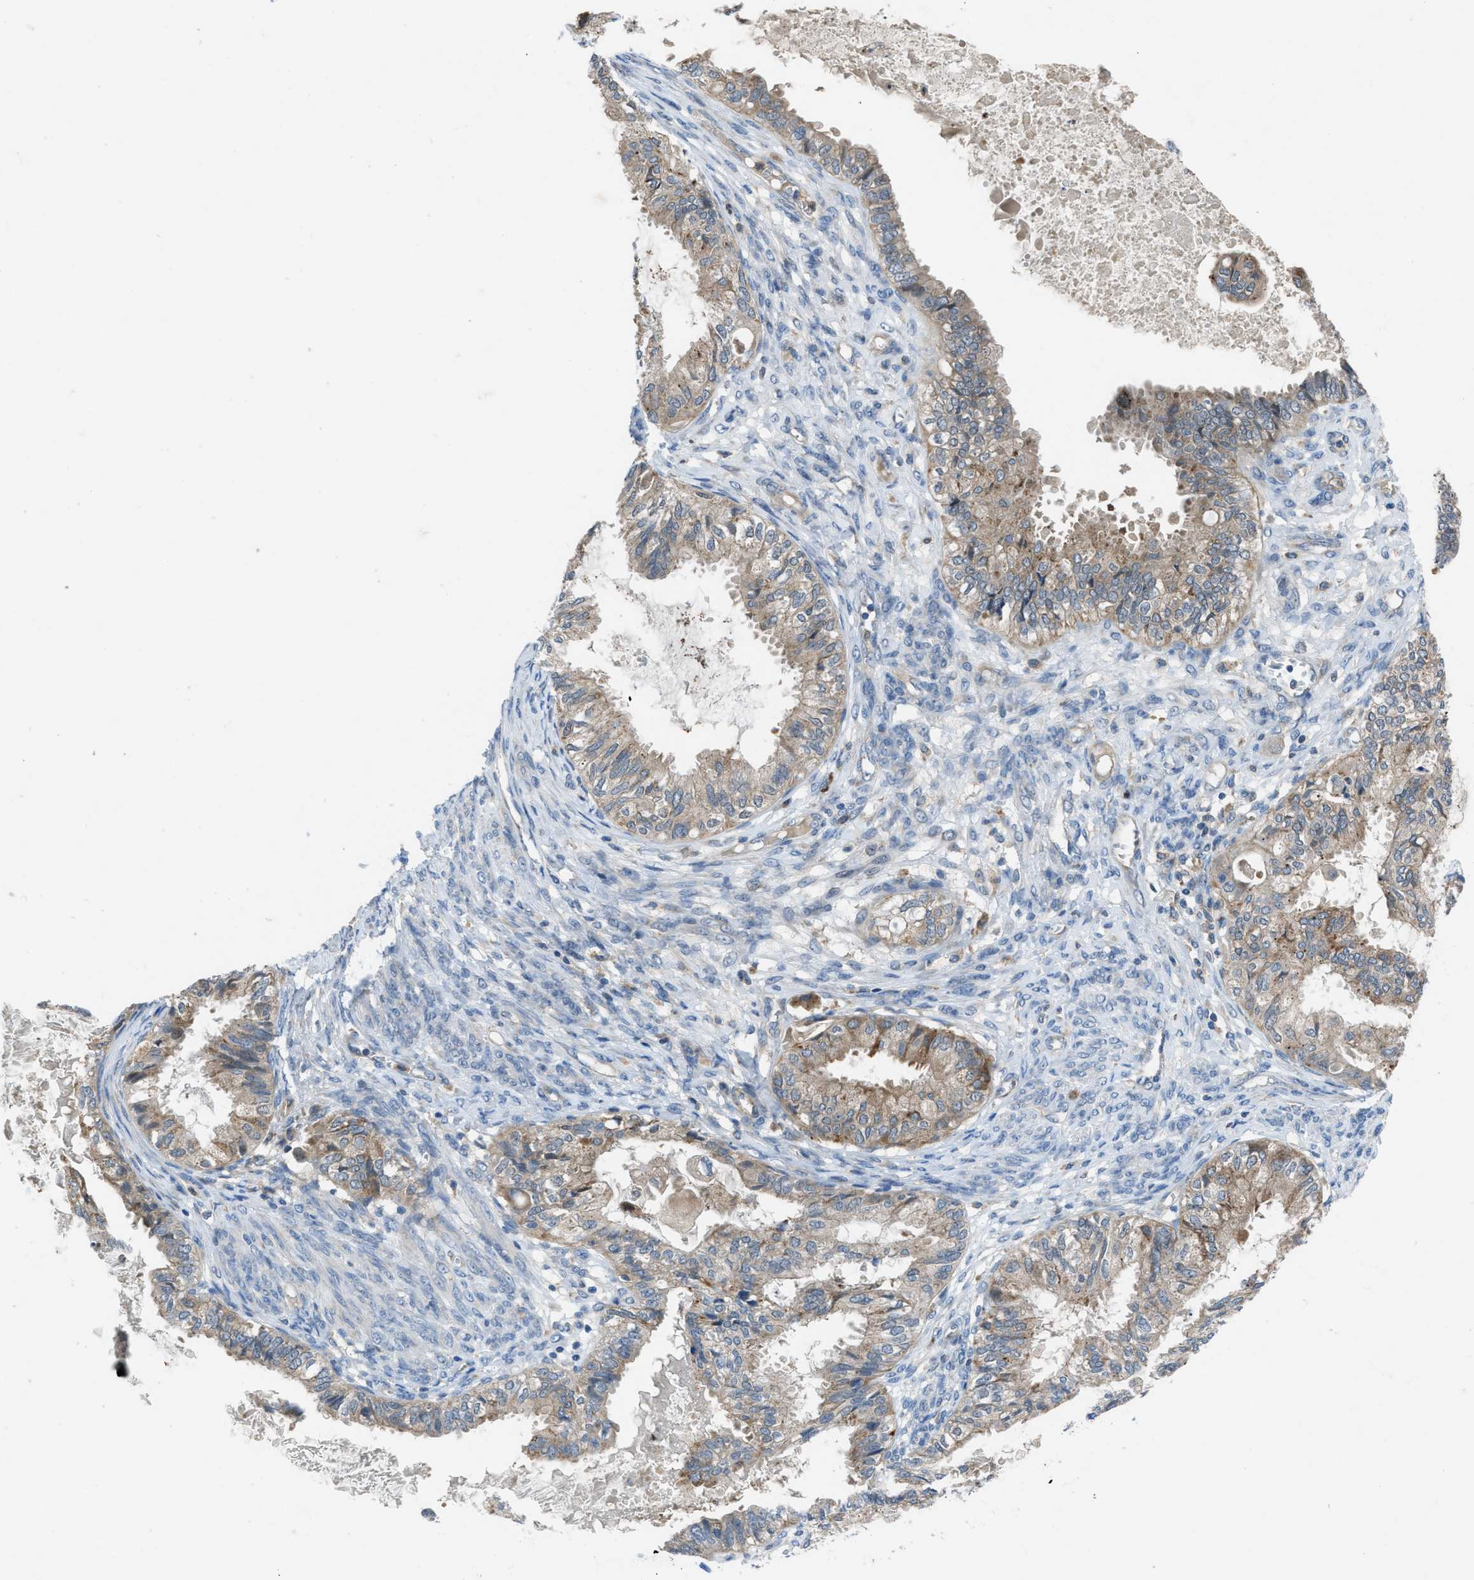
{"staining": {"intensity": "weak", "quantity": ">75%", "location": "cytoplasmic/membranous"}, "tissue": "cervical cancer", "cell_type": "Tumor cells", "image_type": "cancer", "snomed": [{"axis": "morphology", "description": "Normal tissue, NOS"}, {"axis": "morphology", "description": "Adenocarcinoma, NOS"}, {"axis": "topography", "description": "Cervix"}, {"axis": "topography", "description": "Endometrium"}], "caption": "Immunohistochemistry of cervical cancer shows low levels of weak cytoplasmic/membranous staining in approximately >75% of tumor cells. Immunohistochemistry (ihc) stains the protein in brown and the nuclei are stained blue.", "gene": "MAP3K20", "patient": {"sex": "female", "age": 86}}